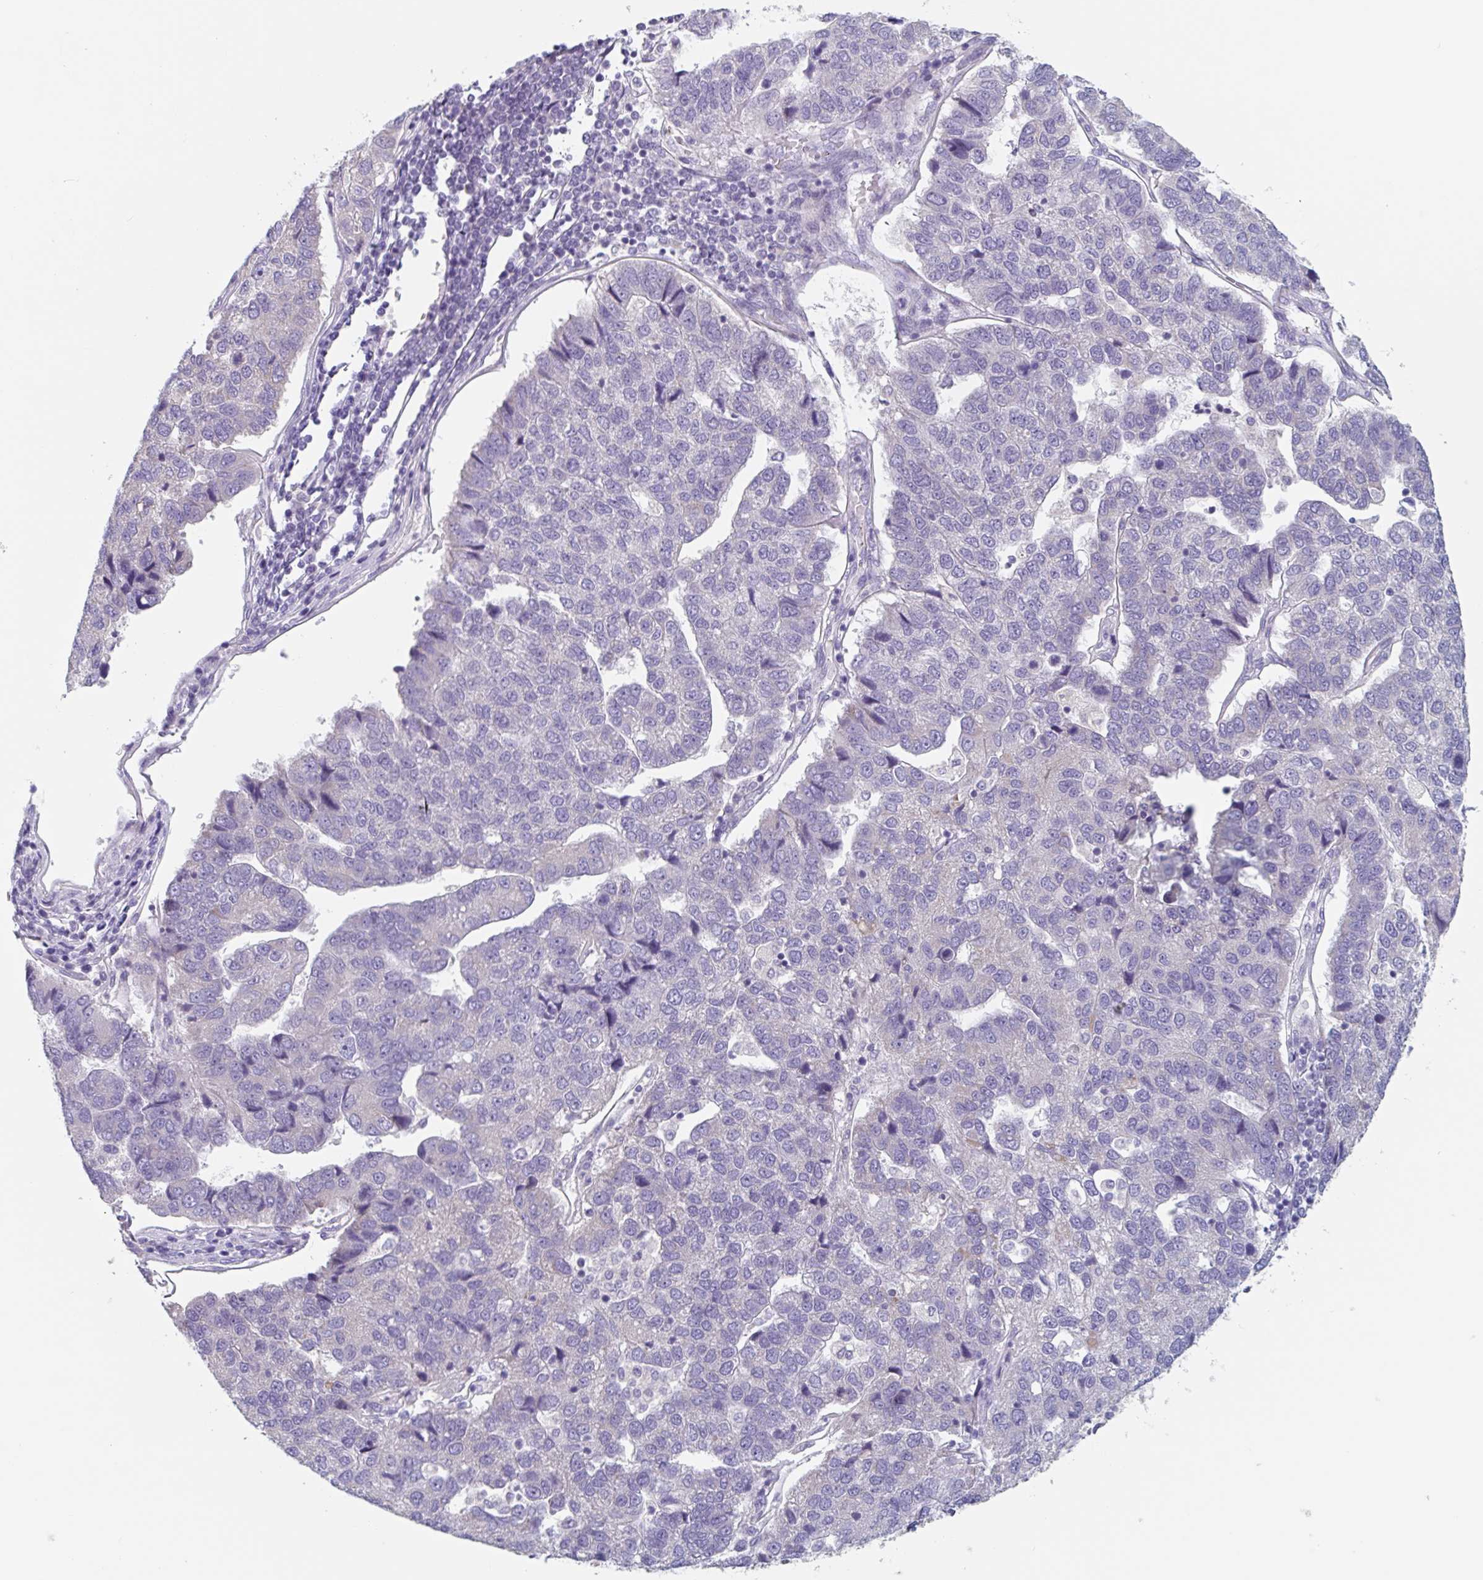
{"staining": {"intensity": "negative", "quantity": "none", "location": "none"}, "tissue": "pancreatic cancer", "cell_type": "Tumor cells", "image_type": "cancer", "snomed": [{"axis": "morphology", "description": "Adenocarcinoma, NOS"}, {"axis": "topography", "description": "Pancreas"}], "caption": "The immunohistochemistry histopathology image has no significant expression in tumor cells of pancreatic adenocarcinoma tissue.", "gene": "ABHD16A", "patient": {"sex": "female", "age": 61}}